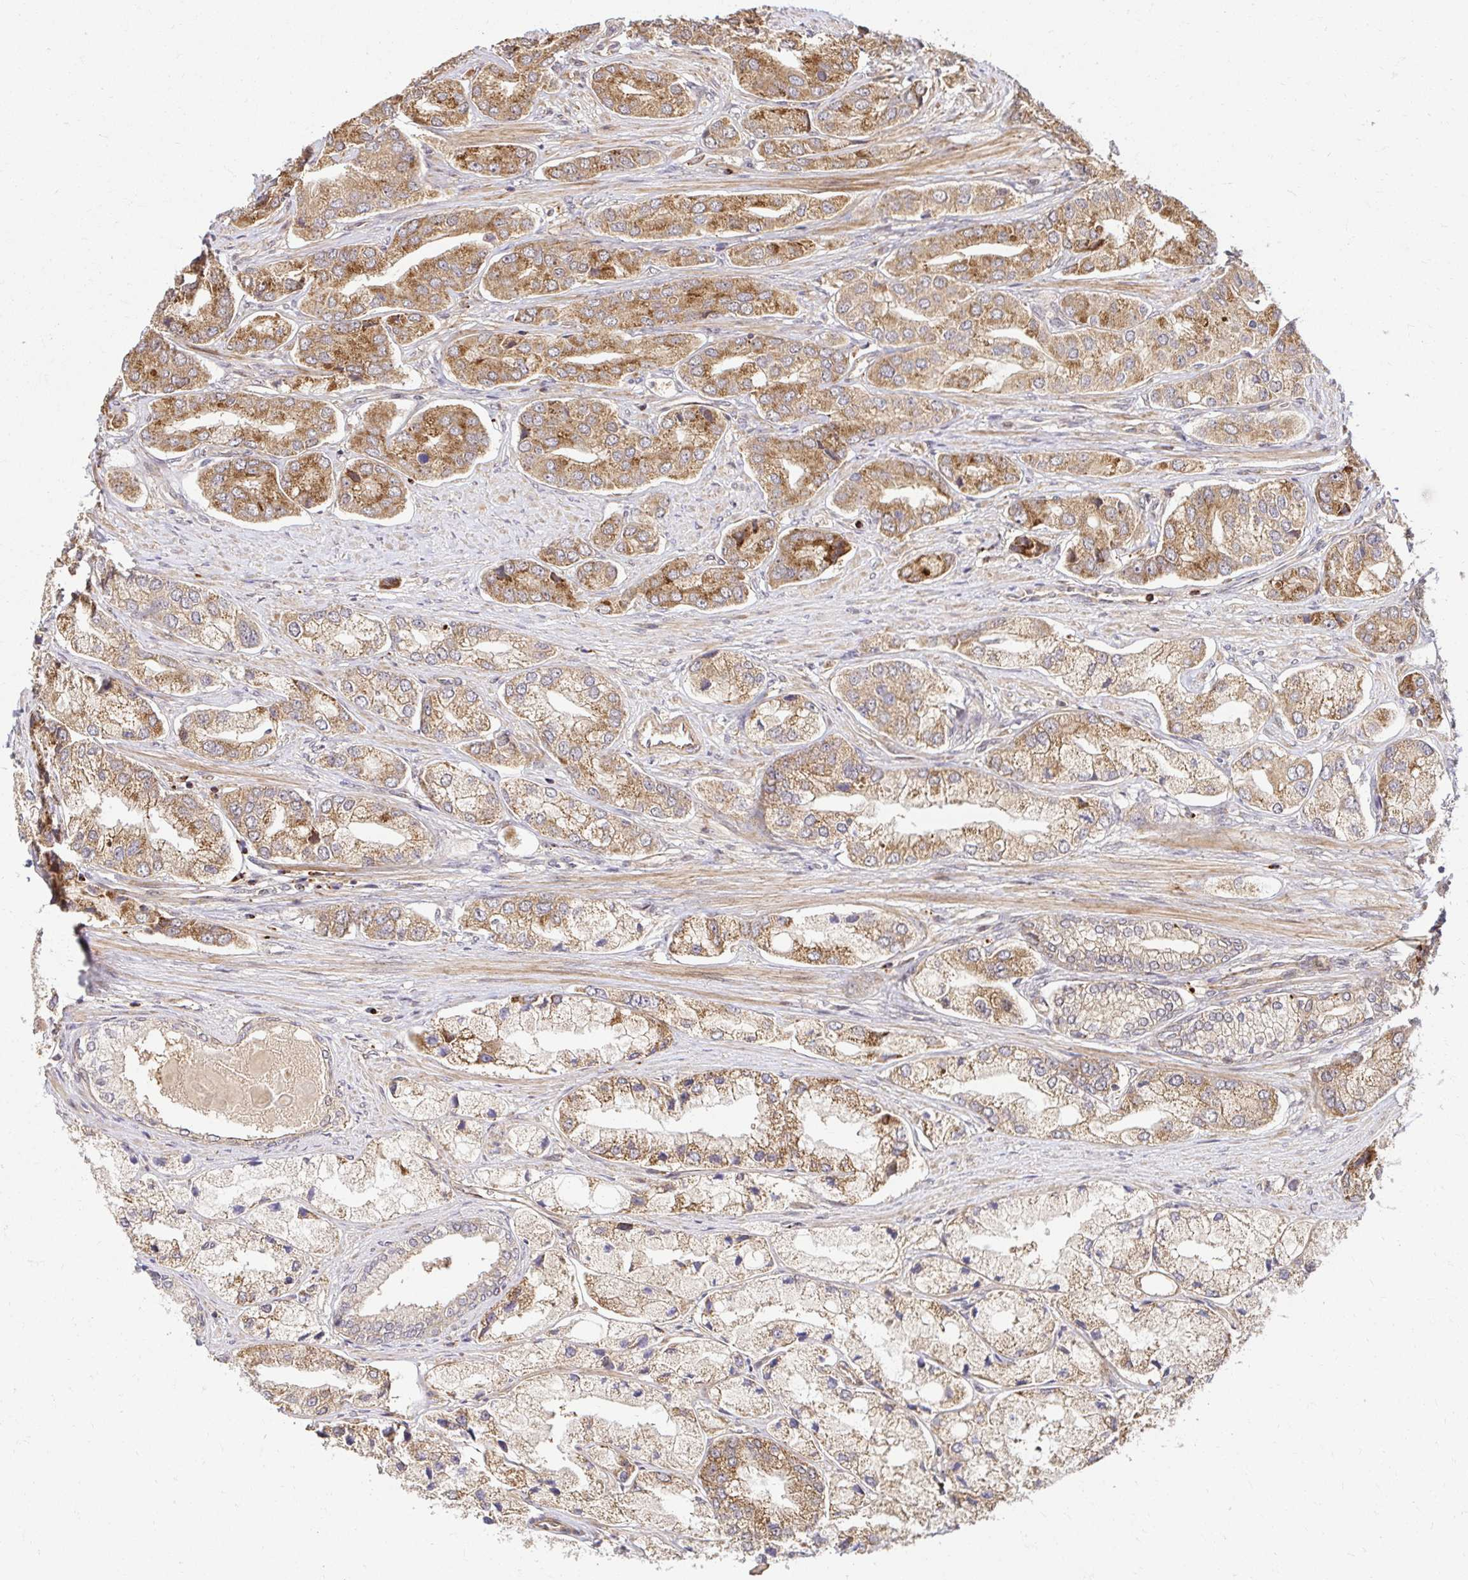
{"staining": {"intensity": "moderate", "quantity": ">75%", "location": "cytoplasmic/membranous"}, "tissue": "prostate cancer", "cell_type": "Tumor cells", "image_type": "cancer", "snomed": [{"axis": "morphology", "description": "Adenocarcinoma, Low grade"}, {"axis": "topography", "description": "Prostate"}], "caption": "Immunohistochemical staining of low-grade adenocarcinoma (prostate) reveals moderate cytoplasmic/membranous protein staining in approximately >75% of tumor cells.", "gene": "PSMA4", "patient": {"sex": "male", "age": 69}}